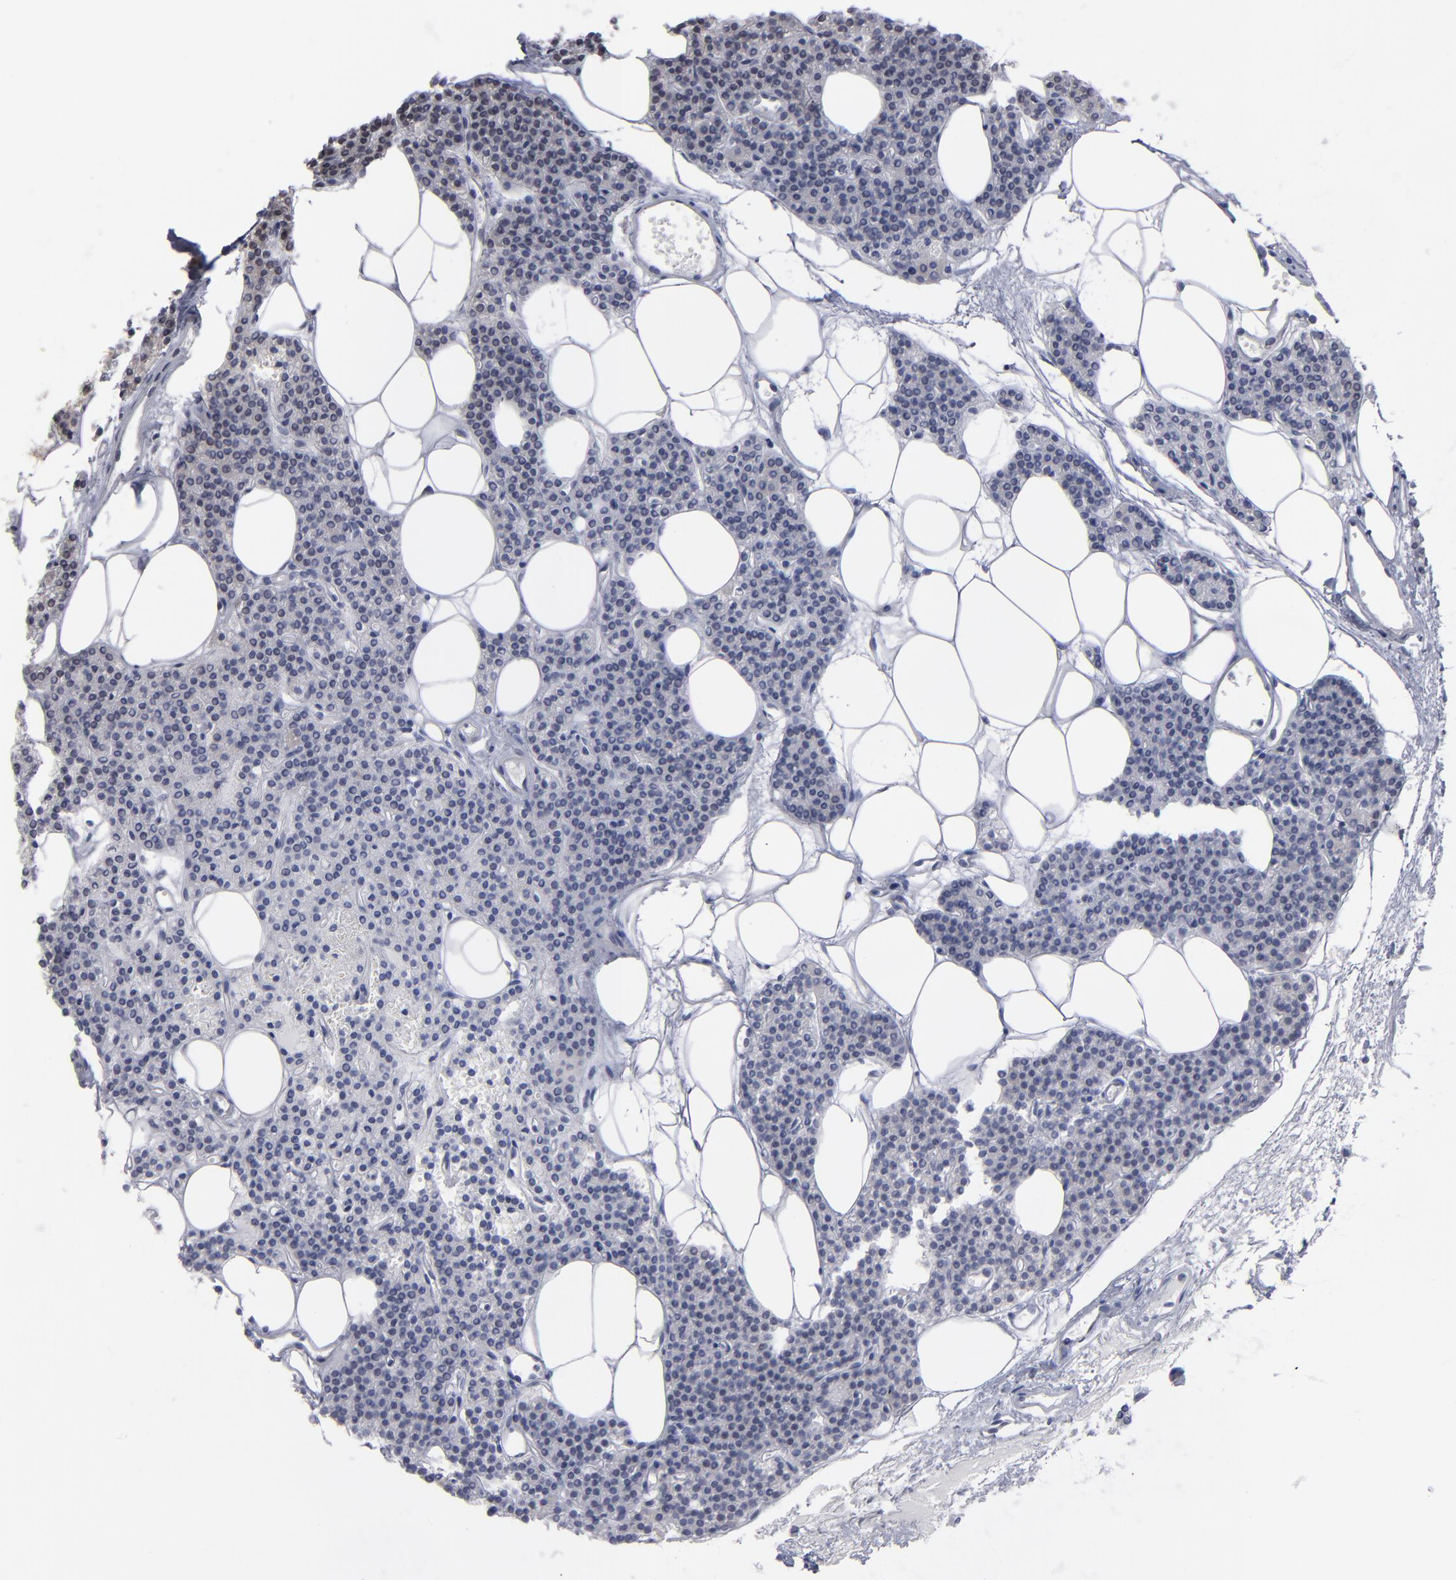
{"staining": {"intensity": "strong", "quantity": ">75%", "location": "cytoplasmic/membranous"}, "tissue": "parathyroid gland", "cell_type": "Glandular cells", "image_type": "normal", "snomed": [{"axis": "morphology", "description": "Normal tissue, NOS"}, {"axis": "topography", "description": "Parathyroid gland"}], "caption": "A brown stain labels strong cytoplasmic/membranous expression of a protein in glandular cells of benign human parathyroid gland. (Stains: DAB (3,3'-diaminobenzidine) in brown, nuclei in blue, Microscopy: brightfield microscopy at high magnification).", "gene": "MIPOL1", "patient": {"sex": "male", "age": 24}}